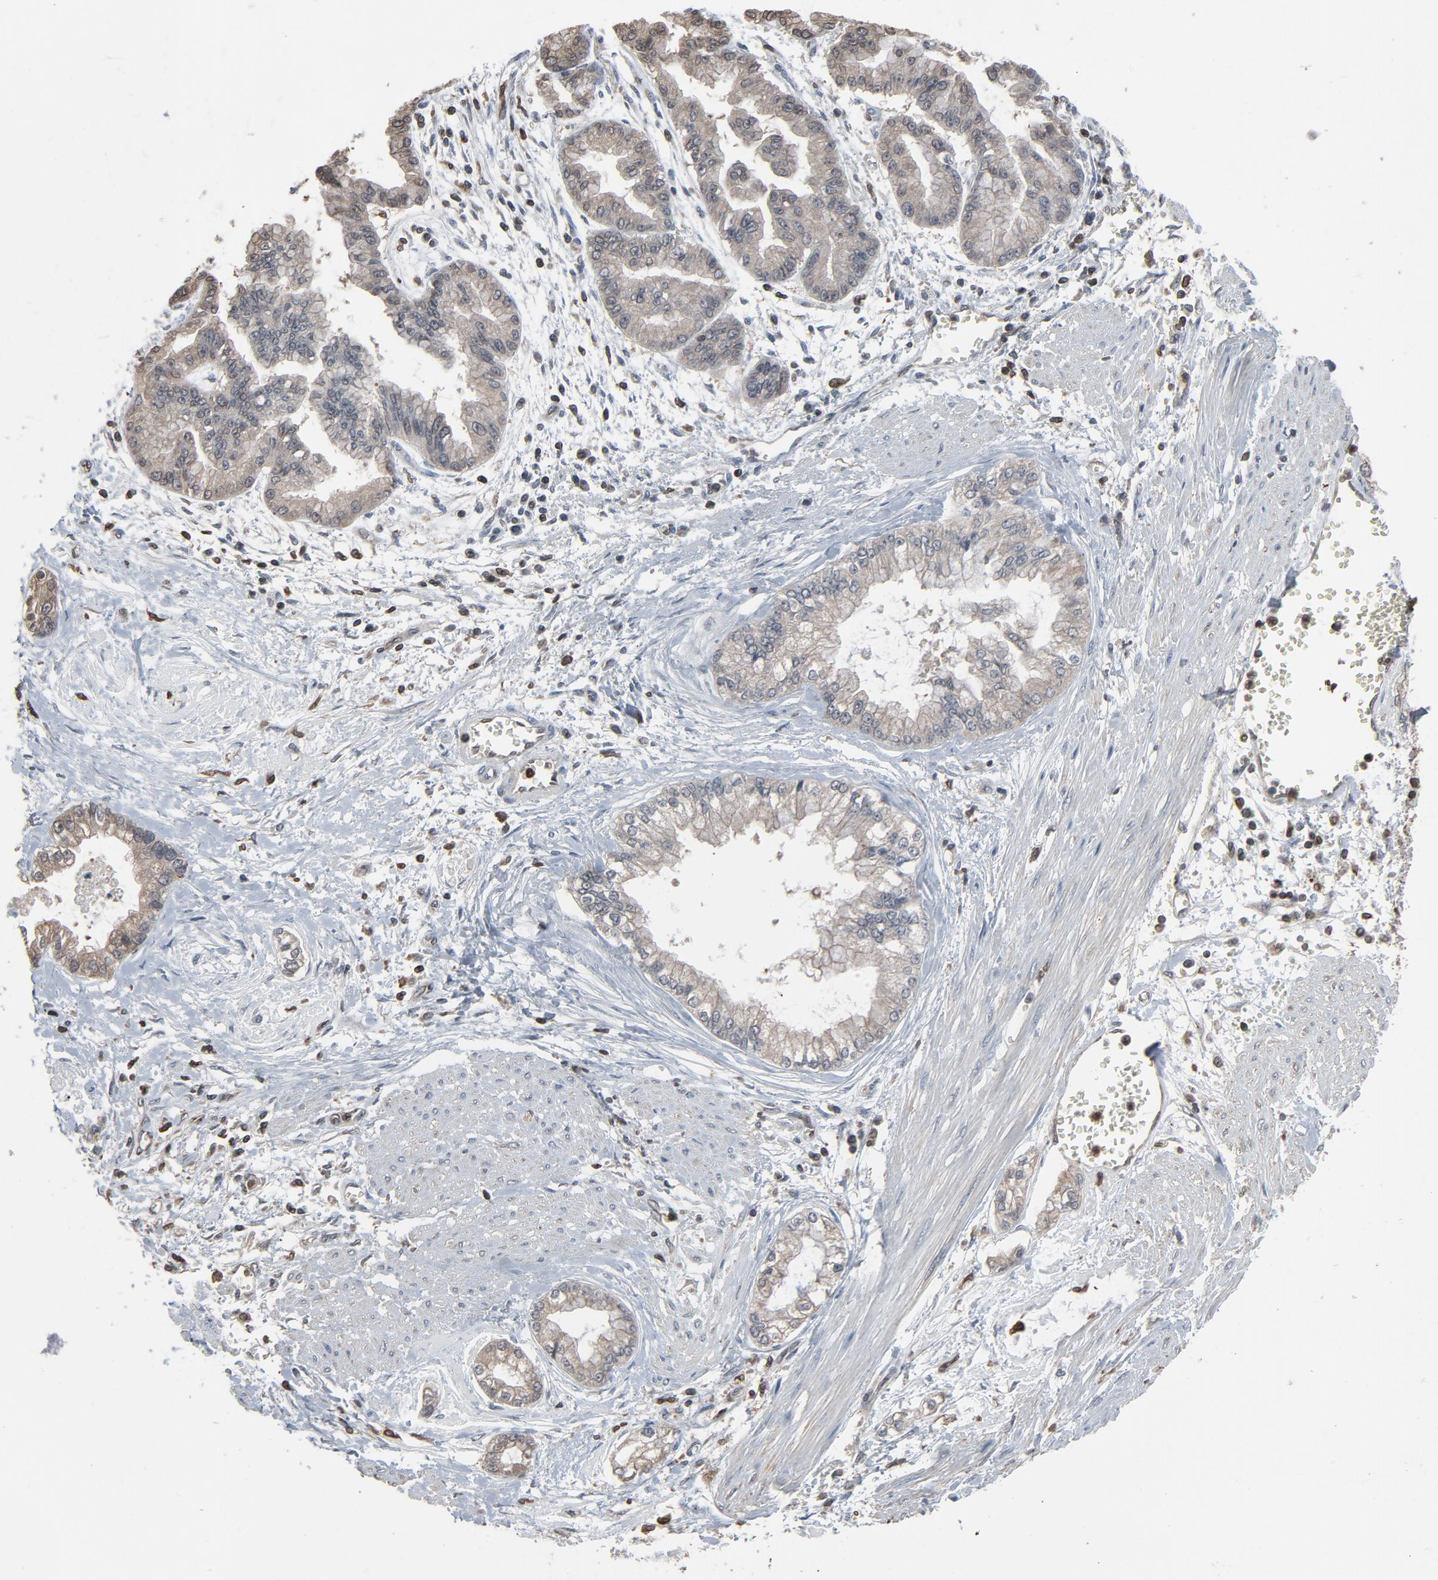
{"staining": {"intensity": "negative", "quantity": "none", "location": "none"}, "tissue": "liver cancer", "cell_type": "Tumor cells", "image_type": "cancer", "snomed": [{"axis": "morphology", "description": "Cholangiocarcinoma"}, {"axis": "topography", "description": "Liver"}], "caption": "A histopathology image of liver cancer (cholangiocarcinoma) stained for a protein demonstrates no brown staining in tumor cells. The staining was performed using DAB to visualize the protein expression in brown, while the nuclei were stained in blue with hematoxylin (Magnification: 20x).", "gene": "UBE2D1", "patient": {"sex": "female", "age": 79}}